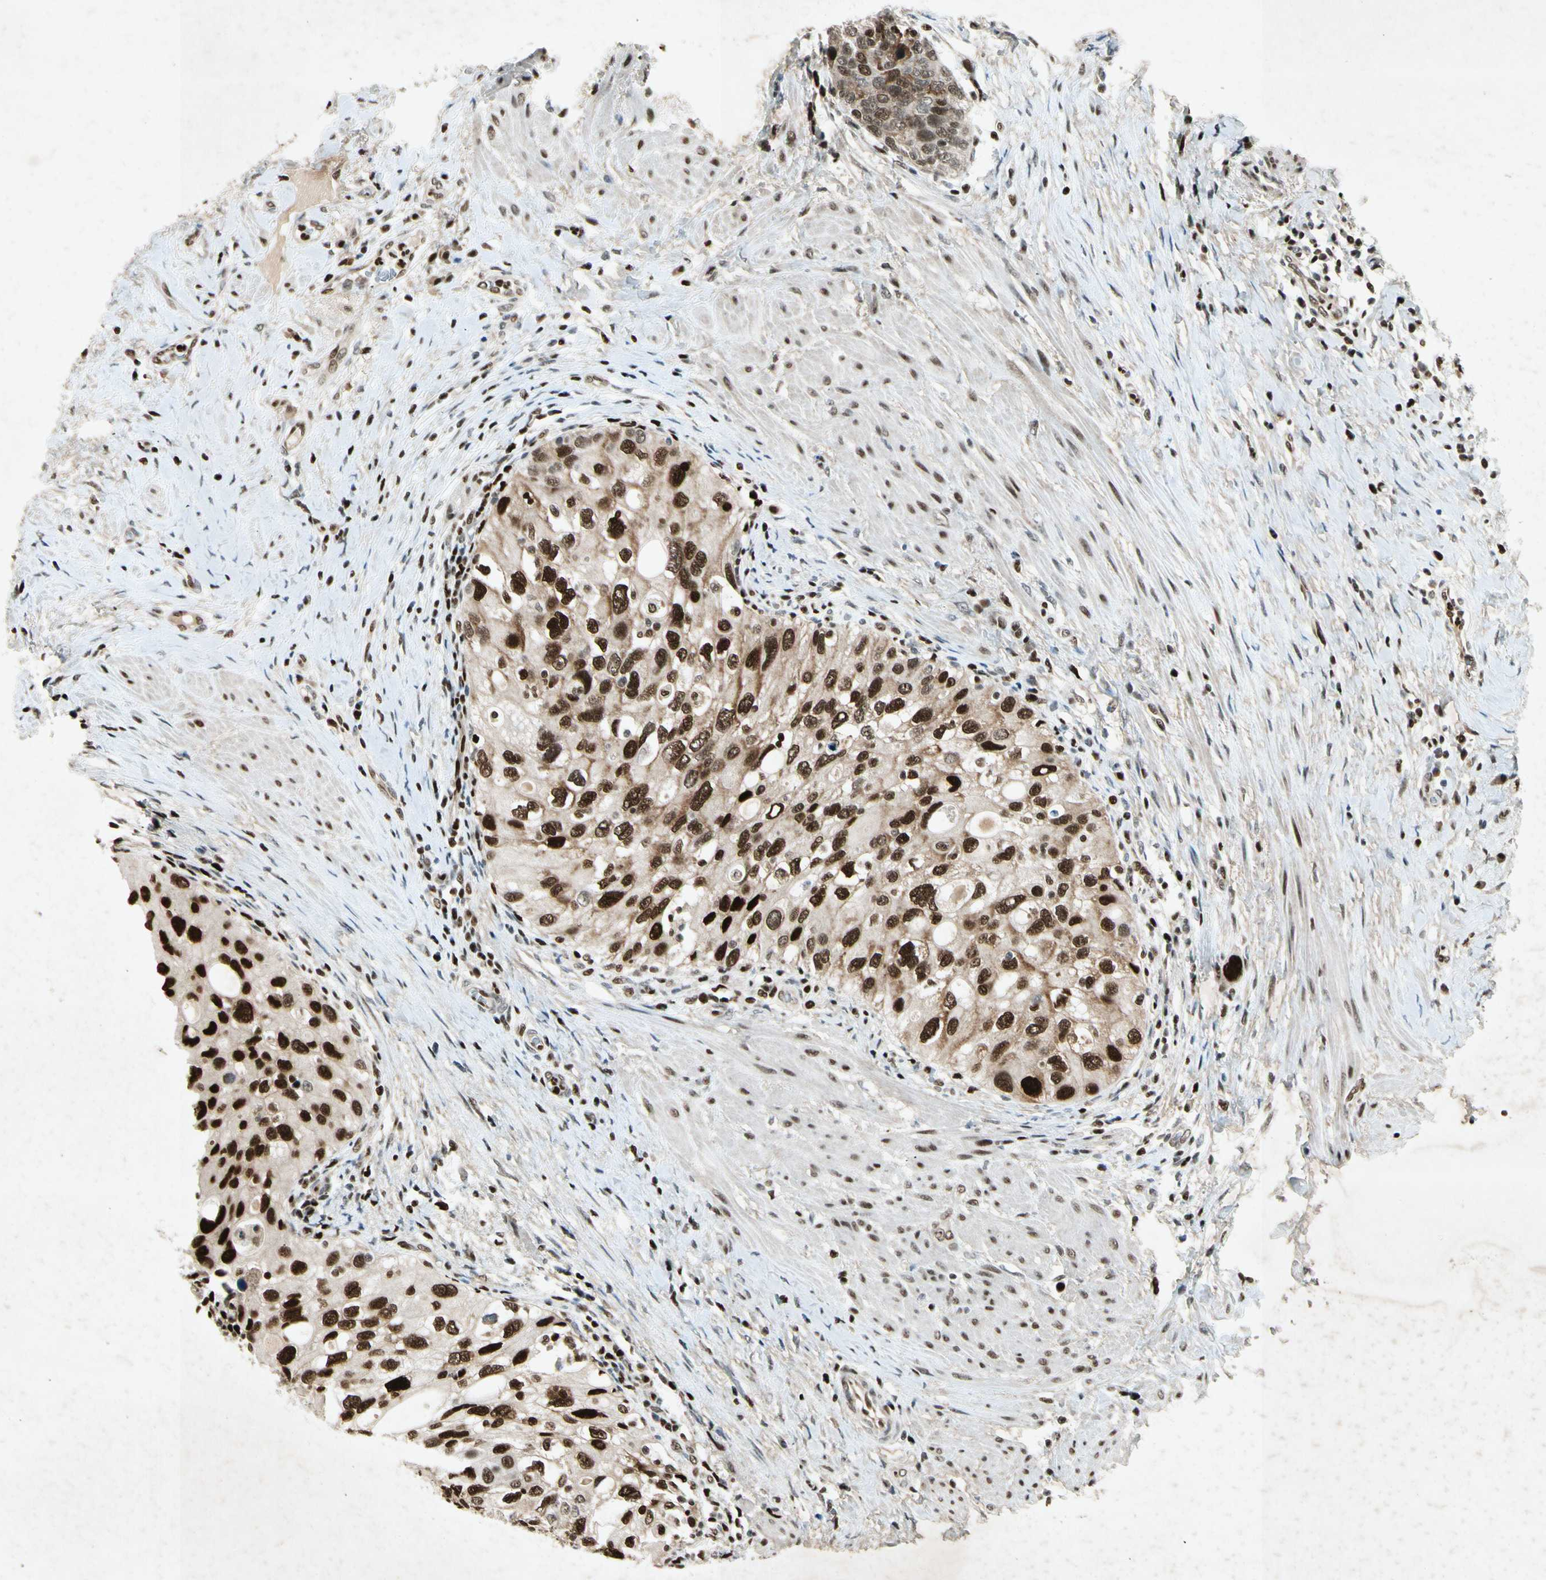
{"staining": {"intensity": "strong", "quantity": ">75%", "location": "nuclear"}, "tissue": "urothelial cancer", "cell_type": "Tumor cells", "image_type": "cancer", "snomed": [{"axis": "morphology", "description": "Urothelial carcinoma, High grade"}, {"axis": "topography", "description": "Urinary bladder"}], "caption": "Immunohistochemical staining of human high-grade urothelial carcinoma reveals high levels of strong nuclear protein positivity in about >75% of tumor cells.", "gene": "RNF43", "patient": {"sex": "female", "age": 56}}